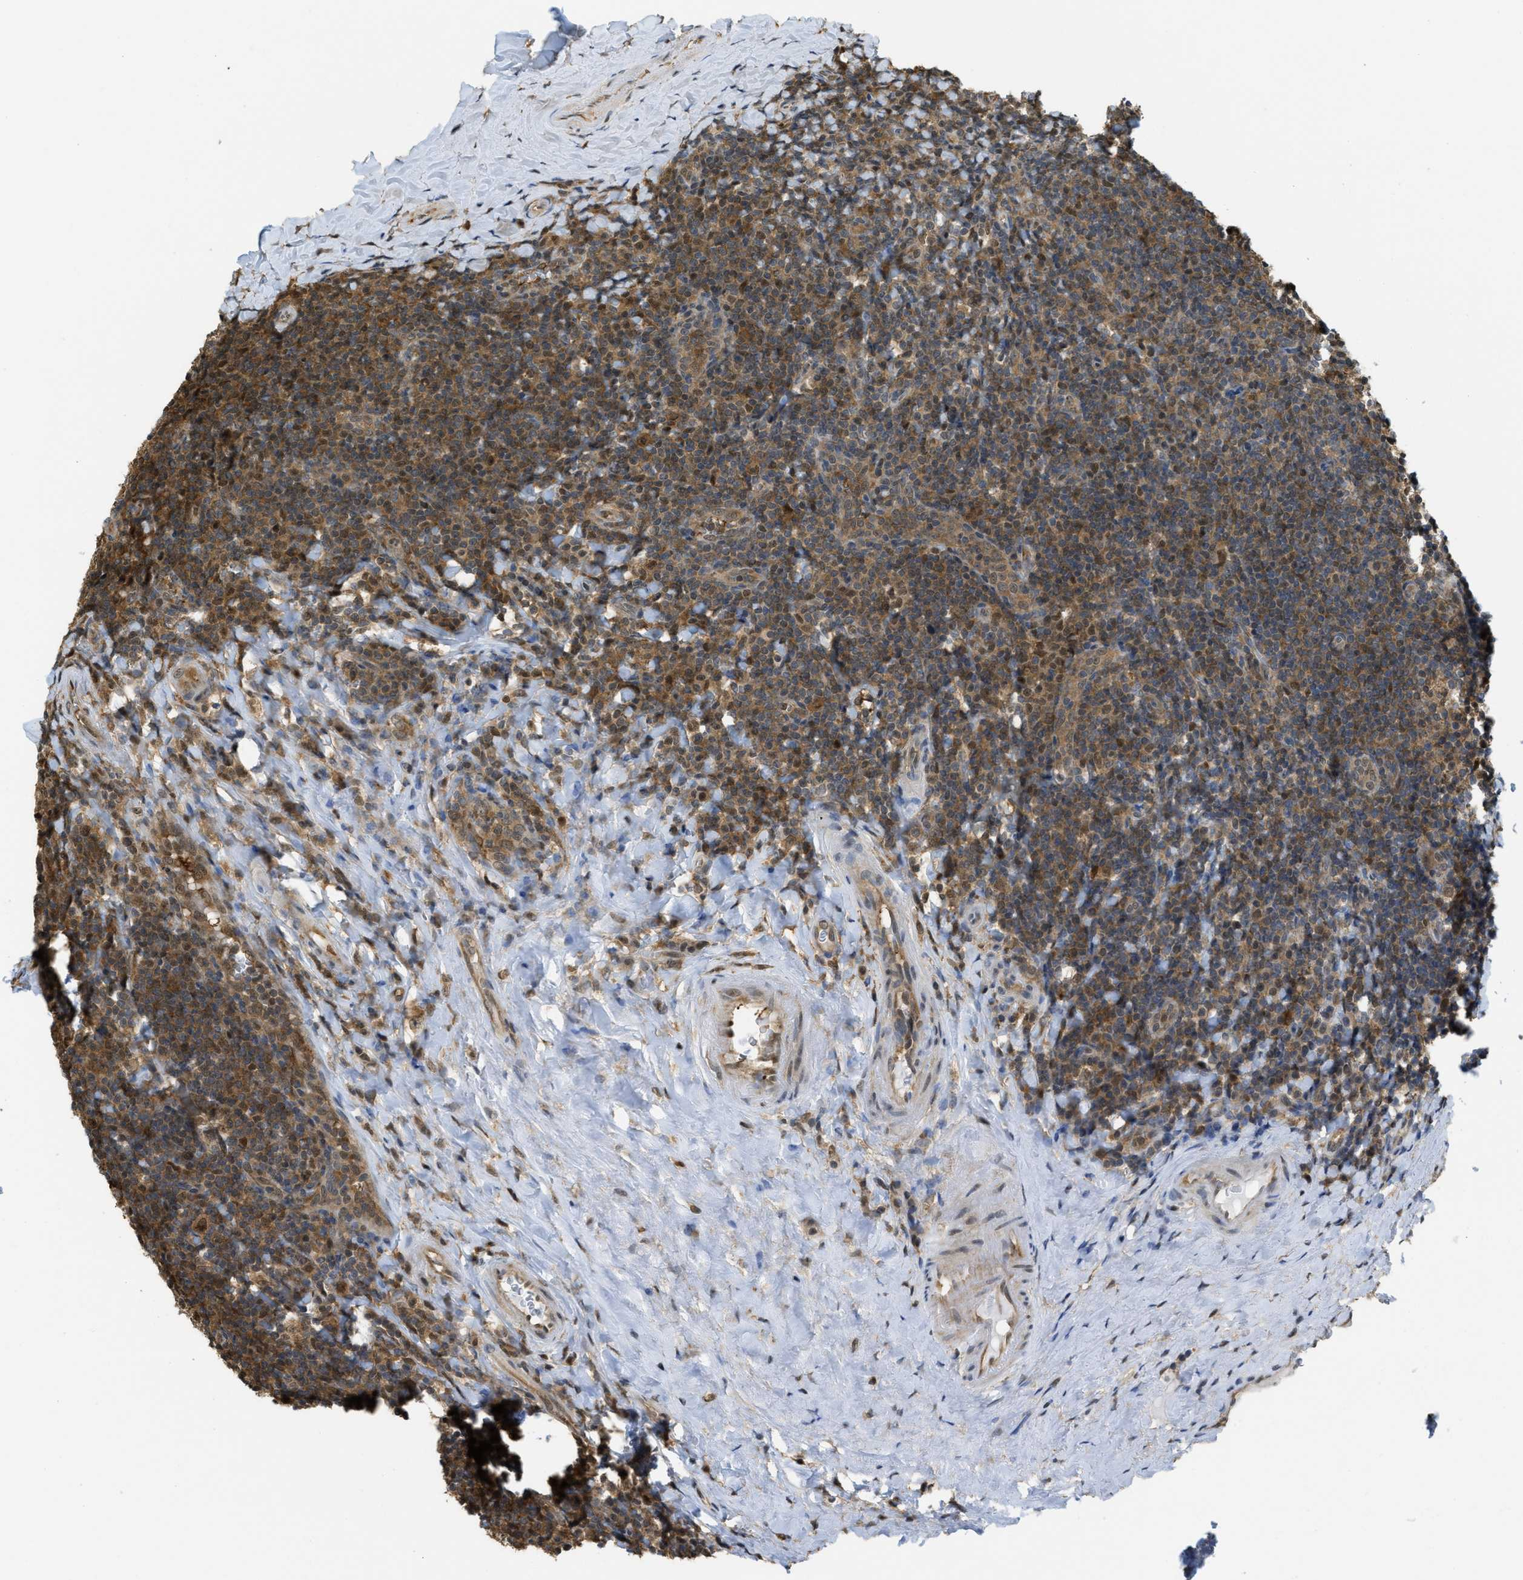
{"staining": {"intensity": "moderate", "quantity": ">75%", "location": "cytoplasmic/membranous,nuclear"}, "tissue": "tonsil", "cell_type": "Germinal center cells", "image_type": "normal", "snomed": [{"axis": "morphology", "description": "Normal tissue, NOS"}, {"axis": "topography", "description": "Tonsil"}], "caption": "About >75% of germinal center cells in unremarkable human tonsil show moderate cytoplasmic/membranous,nuclear protein positivity as visualized by brown immunohistochemical staining.", "gene": "PSMC5", "patient": {"sex": "male", "age": 37}}